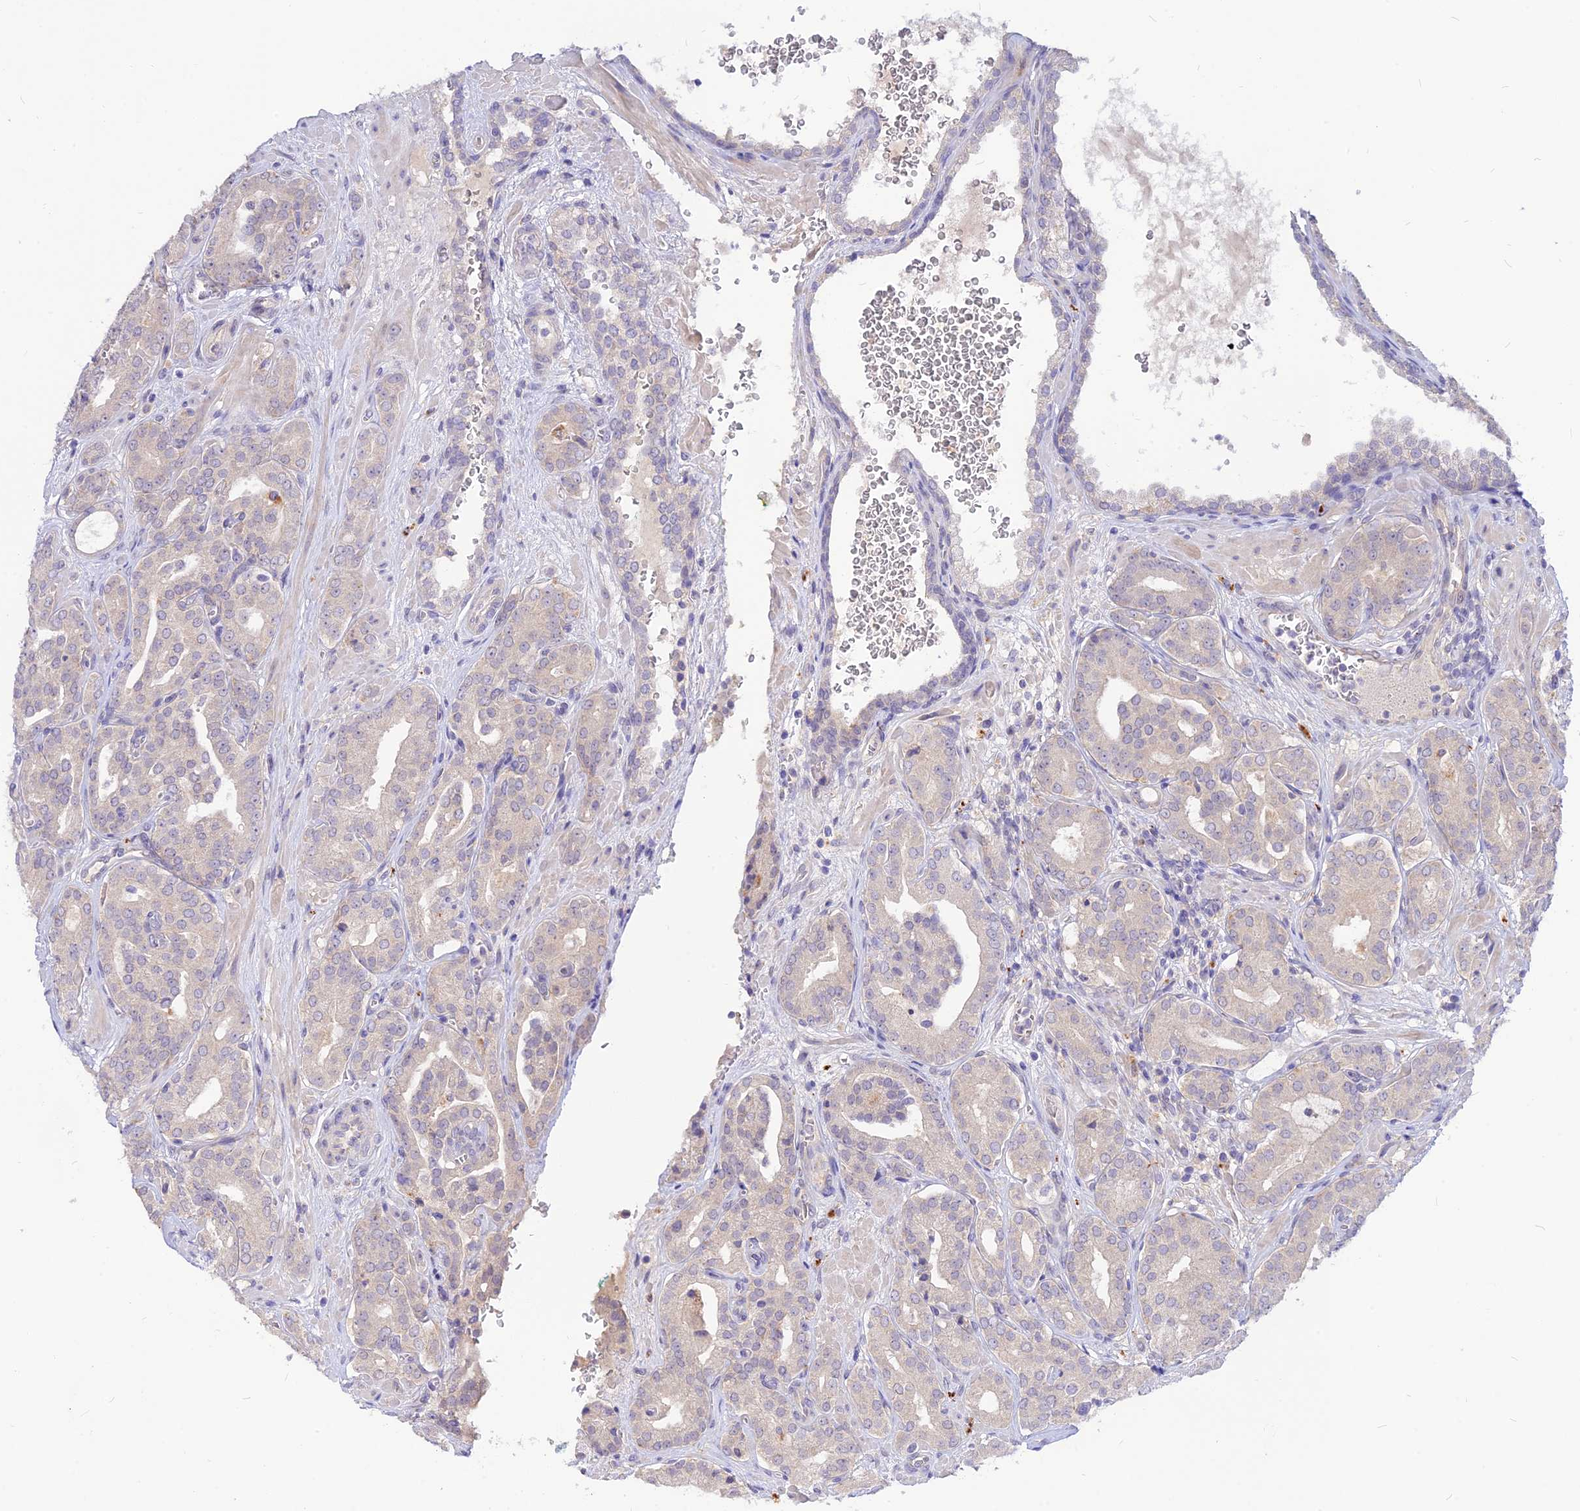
{"staining": {"intensity": "weak", "quantity": "<25%", "location": "cytoplasmic/membranous"}, "tissue": "prostate cancer", "cell_type": "Tumor cells", "image_type": "cancer", "snomed": [{"axis": "morphology", "description": "Adenocarcinoma, High grade"}, {"axis": "topography", "description": "Prostate"}], "caption": "Immunohistochemistry (IHC) histopathology image of human prostate cancer (high-grade adenocarcinoma) stained for a protein (brown), which displays no positivity in tumor cells. (Immunohistochemistry, brightfield microscopy, high magnification).", "gene": "CZIB", "patient": {"sex": "male", "age": 66}}